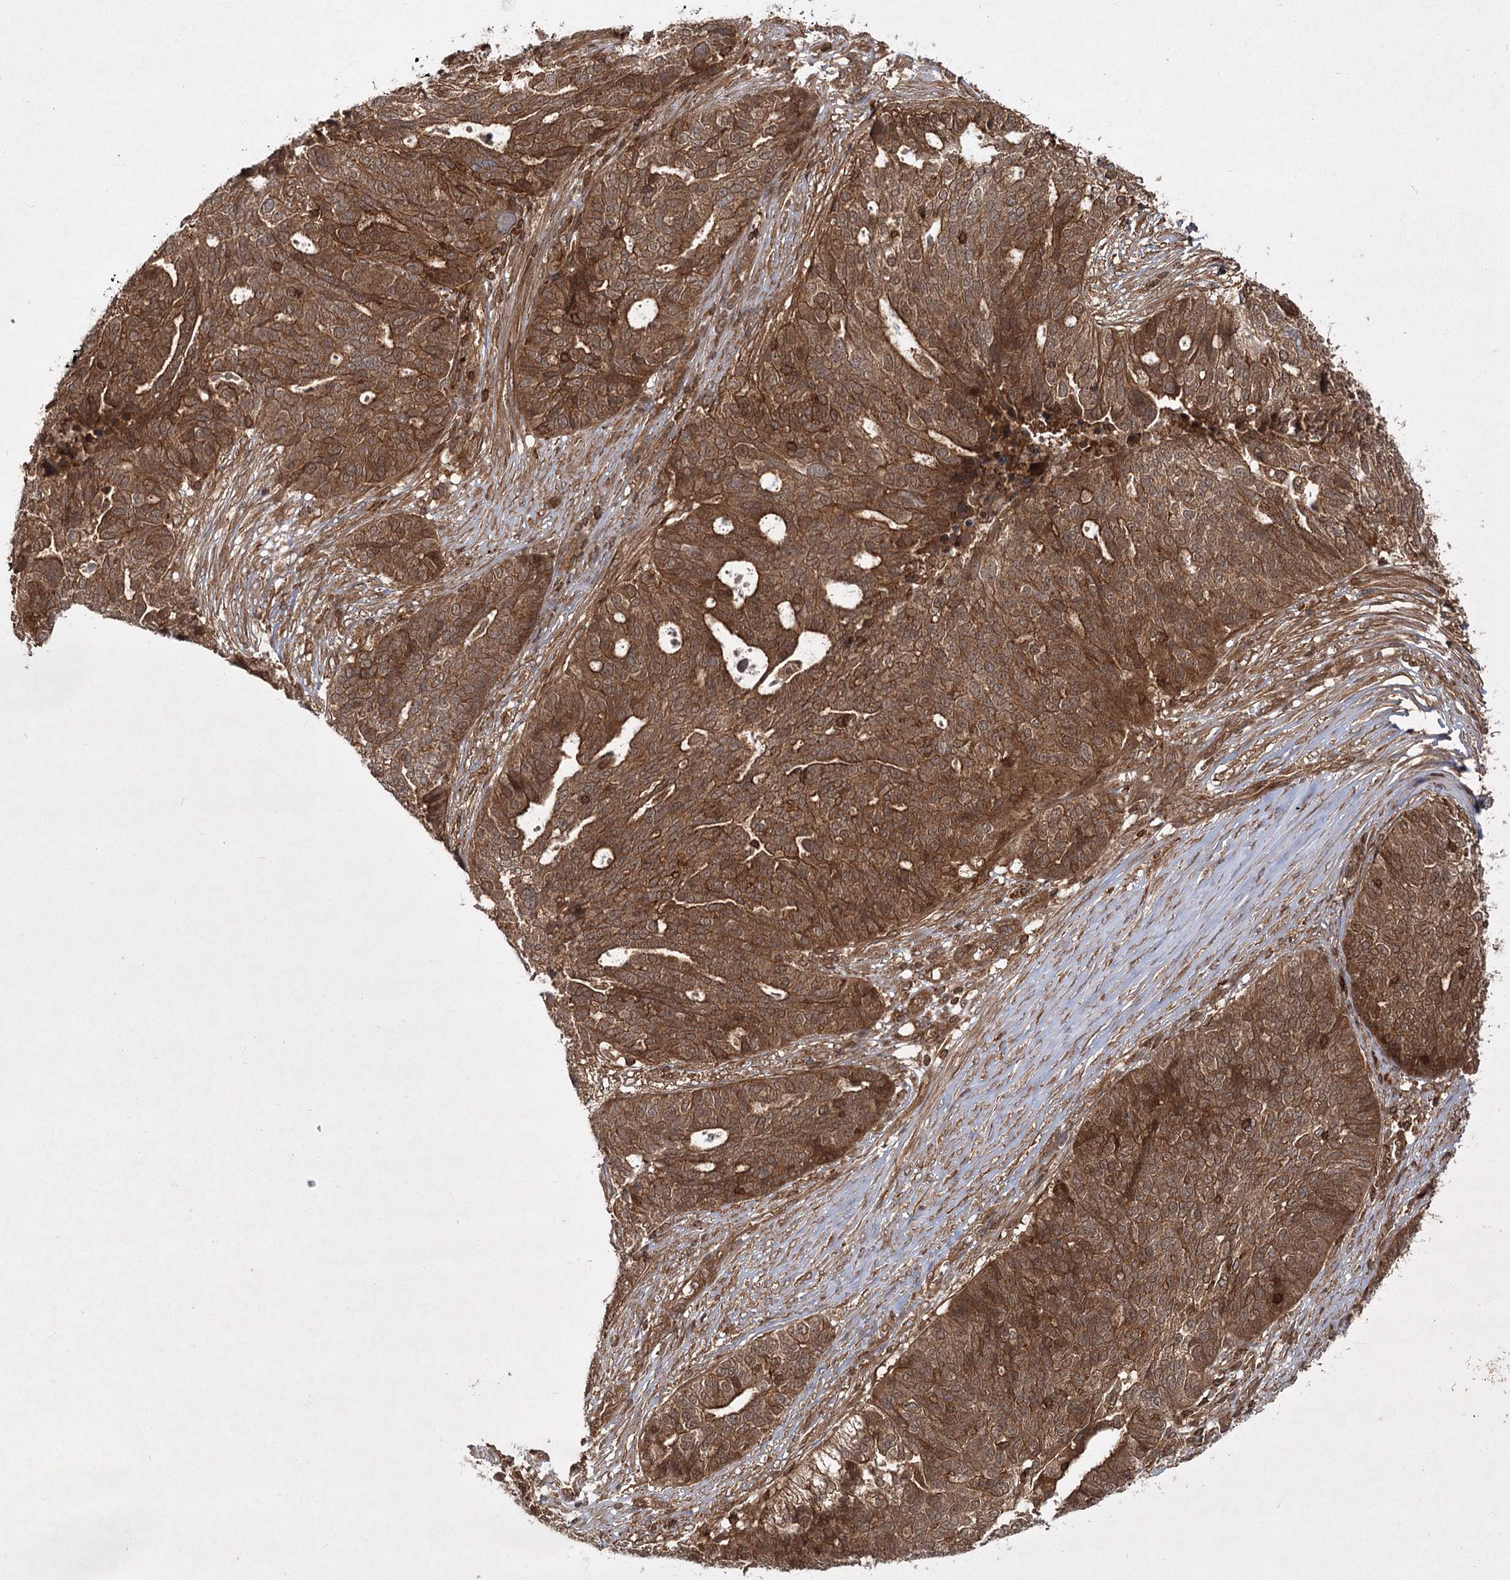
{"staining": {"intensity": "strong", "quantity": ">75%", "location": "cytoplasmic/membranous"}, "tissue": "ovarian cancer", "cell_type": "Tumor cells", "image_type": "cancer", "snomed": [{"axis": "morphology", "description": "Cystadenocarcinoma, serous, NOS"}, {"axis": "topography", "description": "Ovary"}], "caption": "Protein positivity by immunohistochemistry (IHC) shows strong cytoplasmic/membranous staining in about >75% of tumor cells in ovarian cancer (serous cystadenocarcinoma). (Stains: DAB (3,3'-diaminobenzidine) in brown, nuclei in blue, Microscopy: brightfield microscopy at high magnification).", "gene": "MDFIC", "patient": {"sex": "female", "age": 59}}